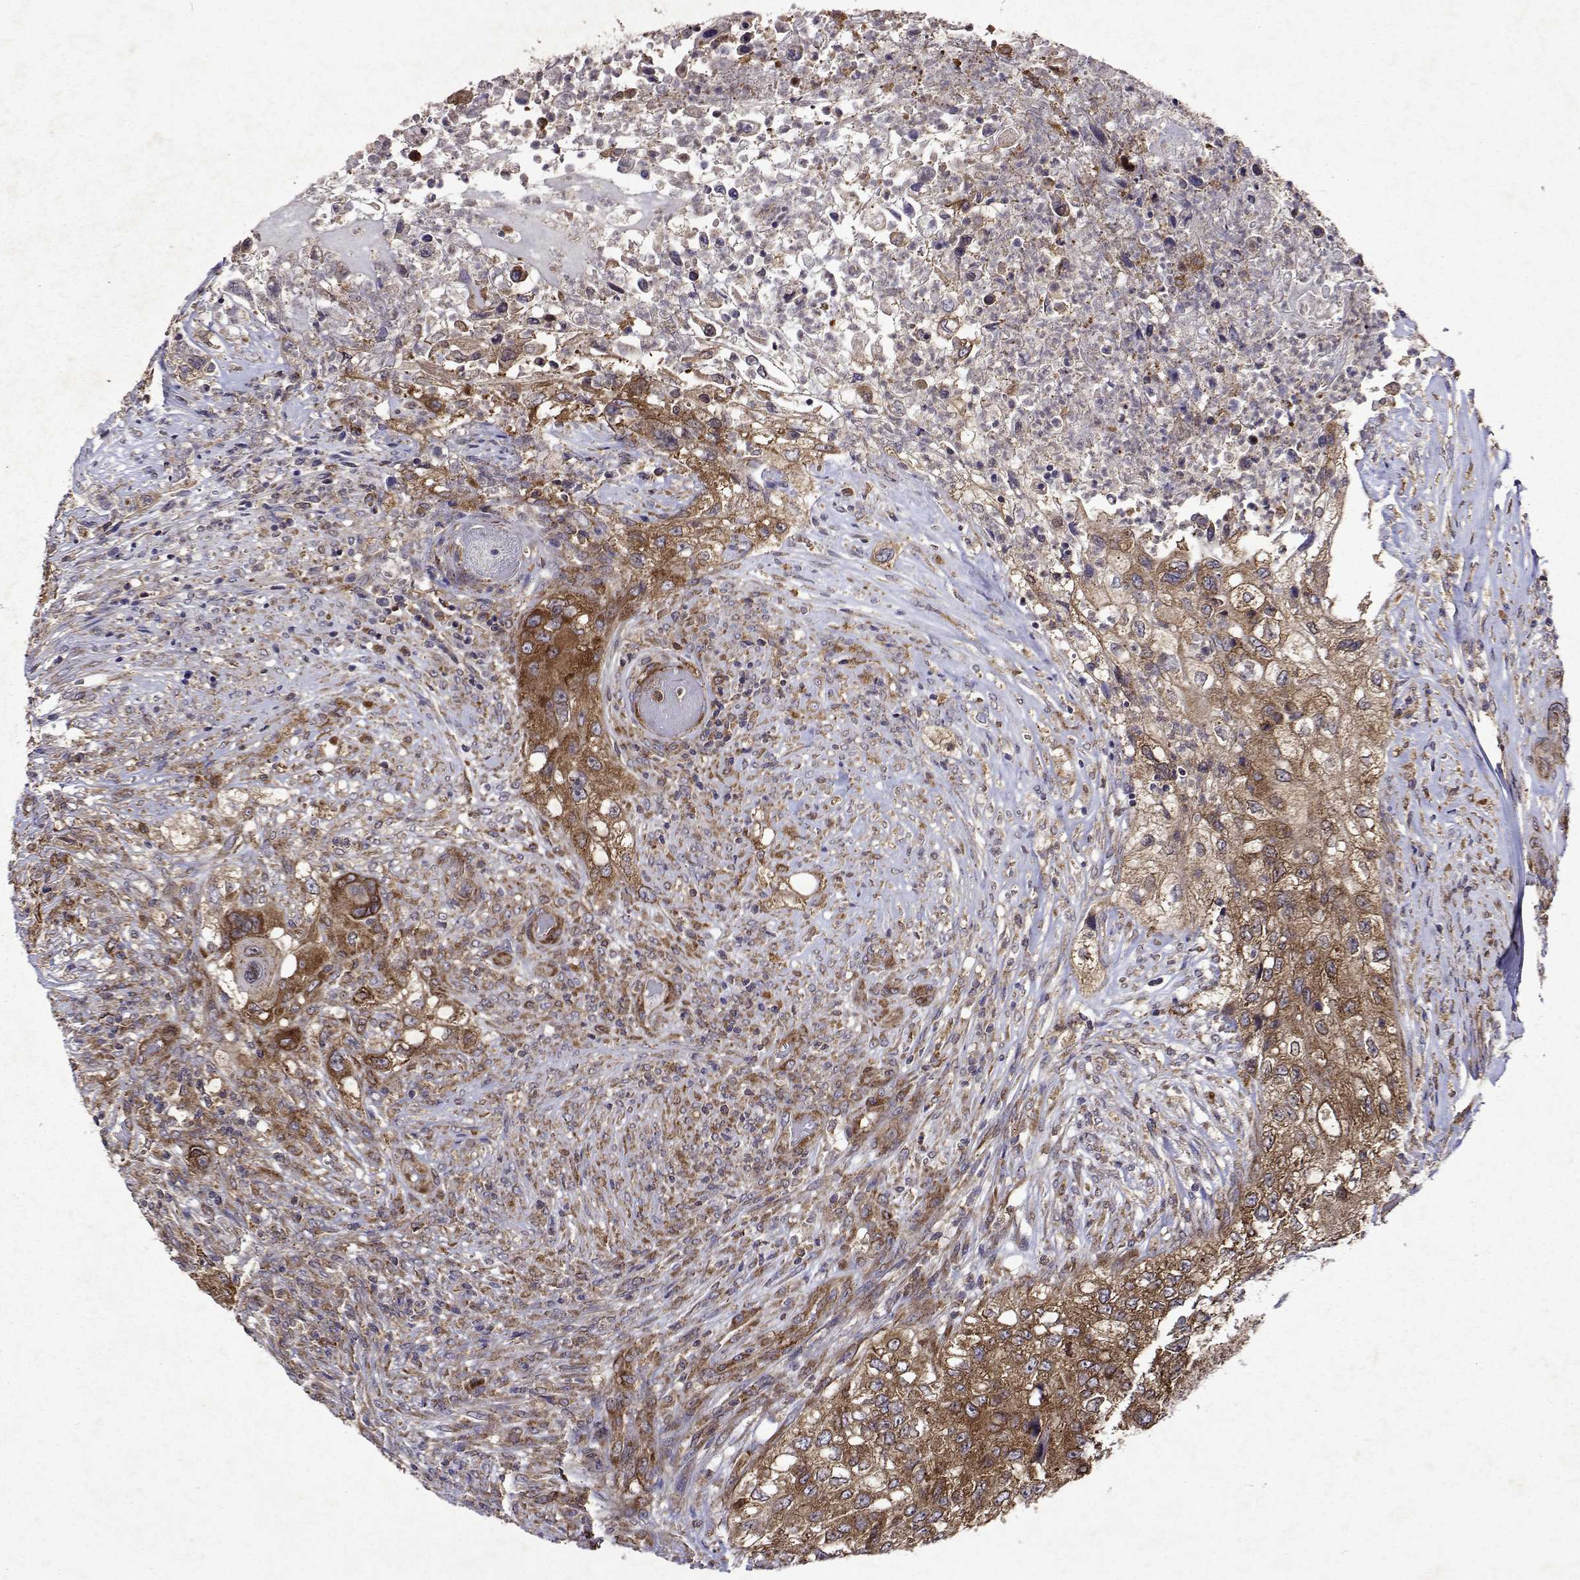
{"staining": {"intensity": "moderate", "quantity": ">75%", "location": "cytoplasmic/membranous"}, "tissue": "urothelial cancer", "cell_type": "Tumor cells", "image_type": "cancer", "snomed": [{"axis": "morphology", "description": "Urothelial carcinoma, High grade"}, {"axis": "topography", "description": "Urinary bladder"}], "caption": "A histopathology image showing moderate cytoplasmic/membranous positivity in approximately >75% of tumor cells in urothelial cancer, as visualized by brown immunohistochemical staining.", "gene": "TARBP2", "patient": {"sex": "female", "age": 60}}